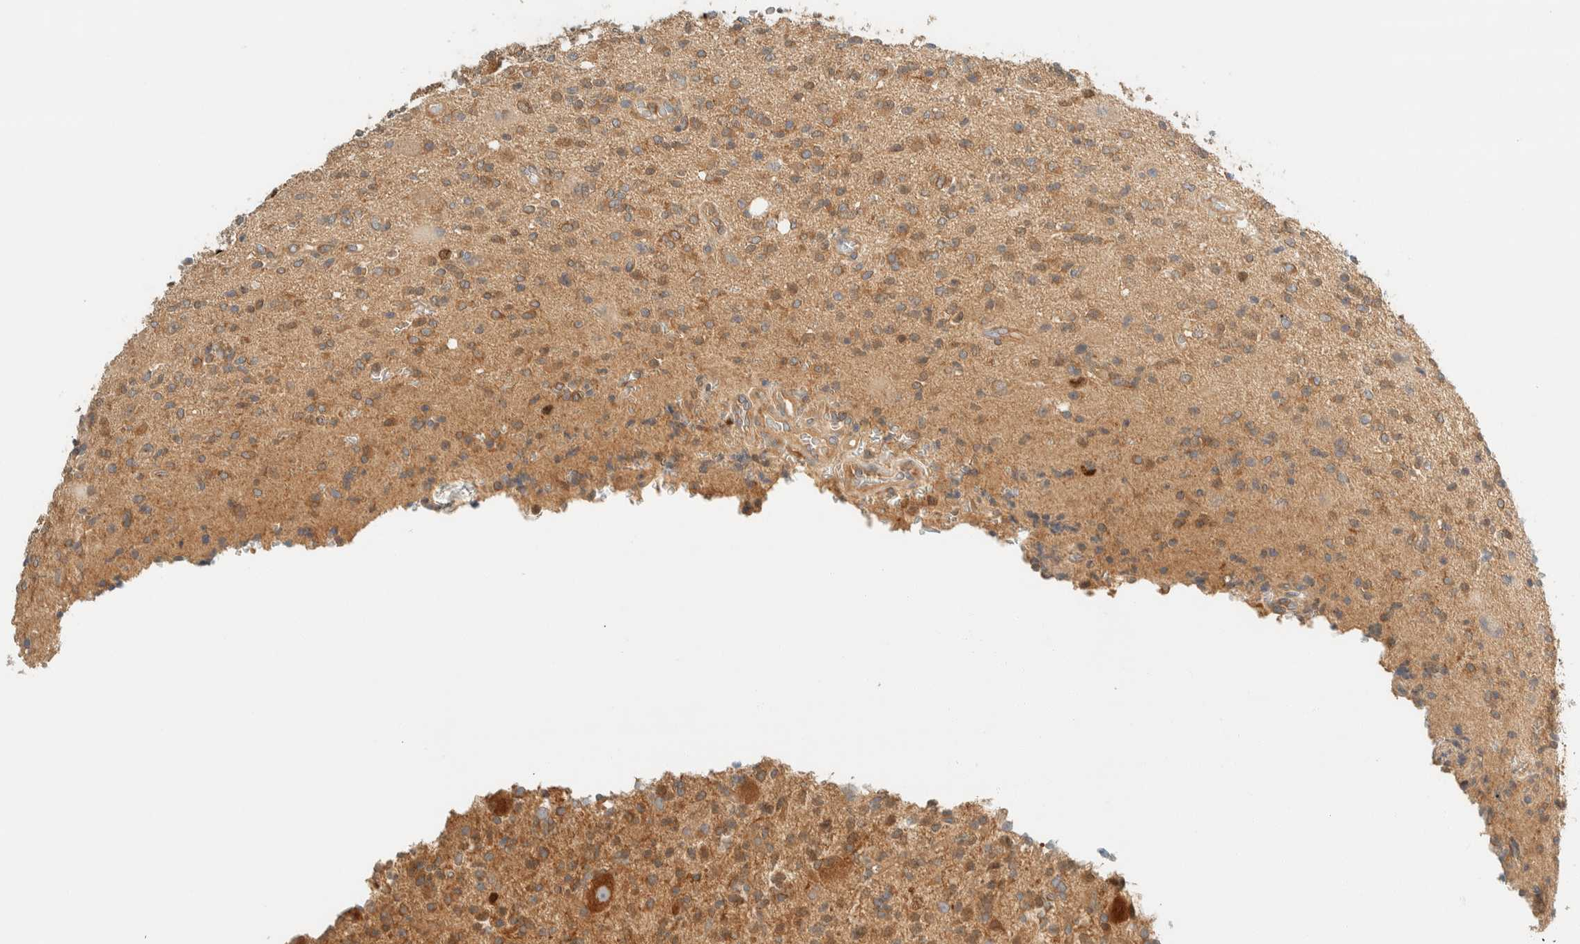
{"staining": {"intensity": "moderate", "quantity": ">75%", "location": "cytoplasmic/membranous"}, "tissue": "glioma", "cell_type": "Tumor cells", "image_type": "cancer", "snomed": [{"axis": "morphology", "description": "Glioma, malignant, High grade"}, {"axis": "topography", "description": "Brain"}], "caption": "This photomicrograph exhibits IHC staining of human glioma, with medium moderate cytoplasmic/membranous expression in approximately >75% of tumor cells.", "gene": "ARFGEF1", "patient": {"sex": "male", "age": 34}}